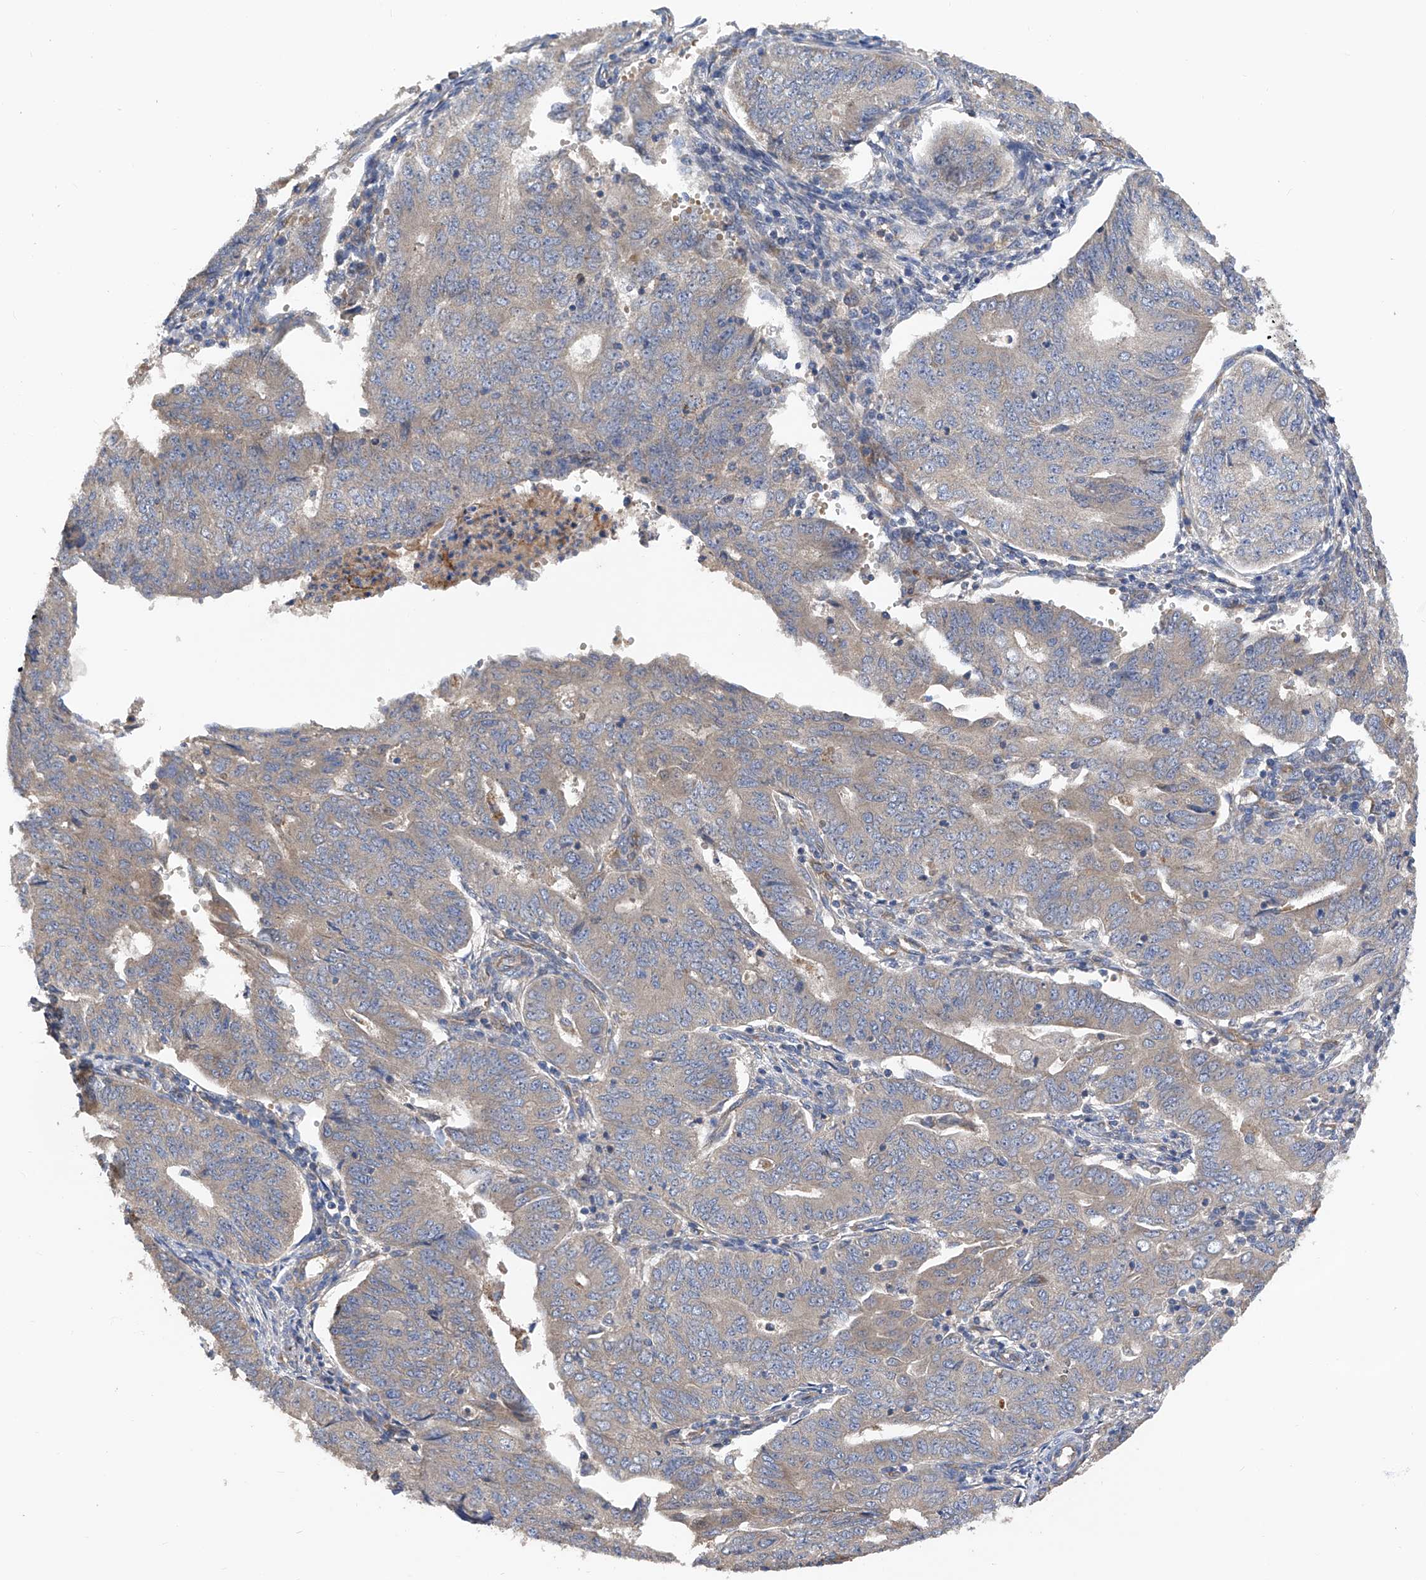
{"staining": {"intensity": "weak", "quantity": "<25%", "location": "cytoplasmic/membranous"}, "tissue": "endometrial cancer", "cell_type": "Tumor cells", "image_type": "cancer", "snomed": [{"axis": "morphology", "description": "Adenocarcinoma, NOS"}, {"axis": "topography", "description": "Endometrium"}], "caption": "The image demonstrates no staining of tumor cells in endometrial cancer (adenocarcinoma).", "gene": "PTK2", "patient": {"sex": "female", "age": 32}}